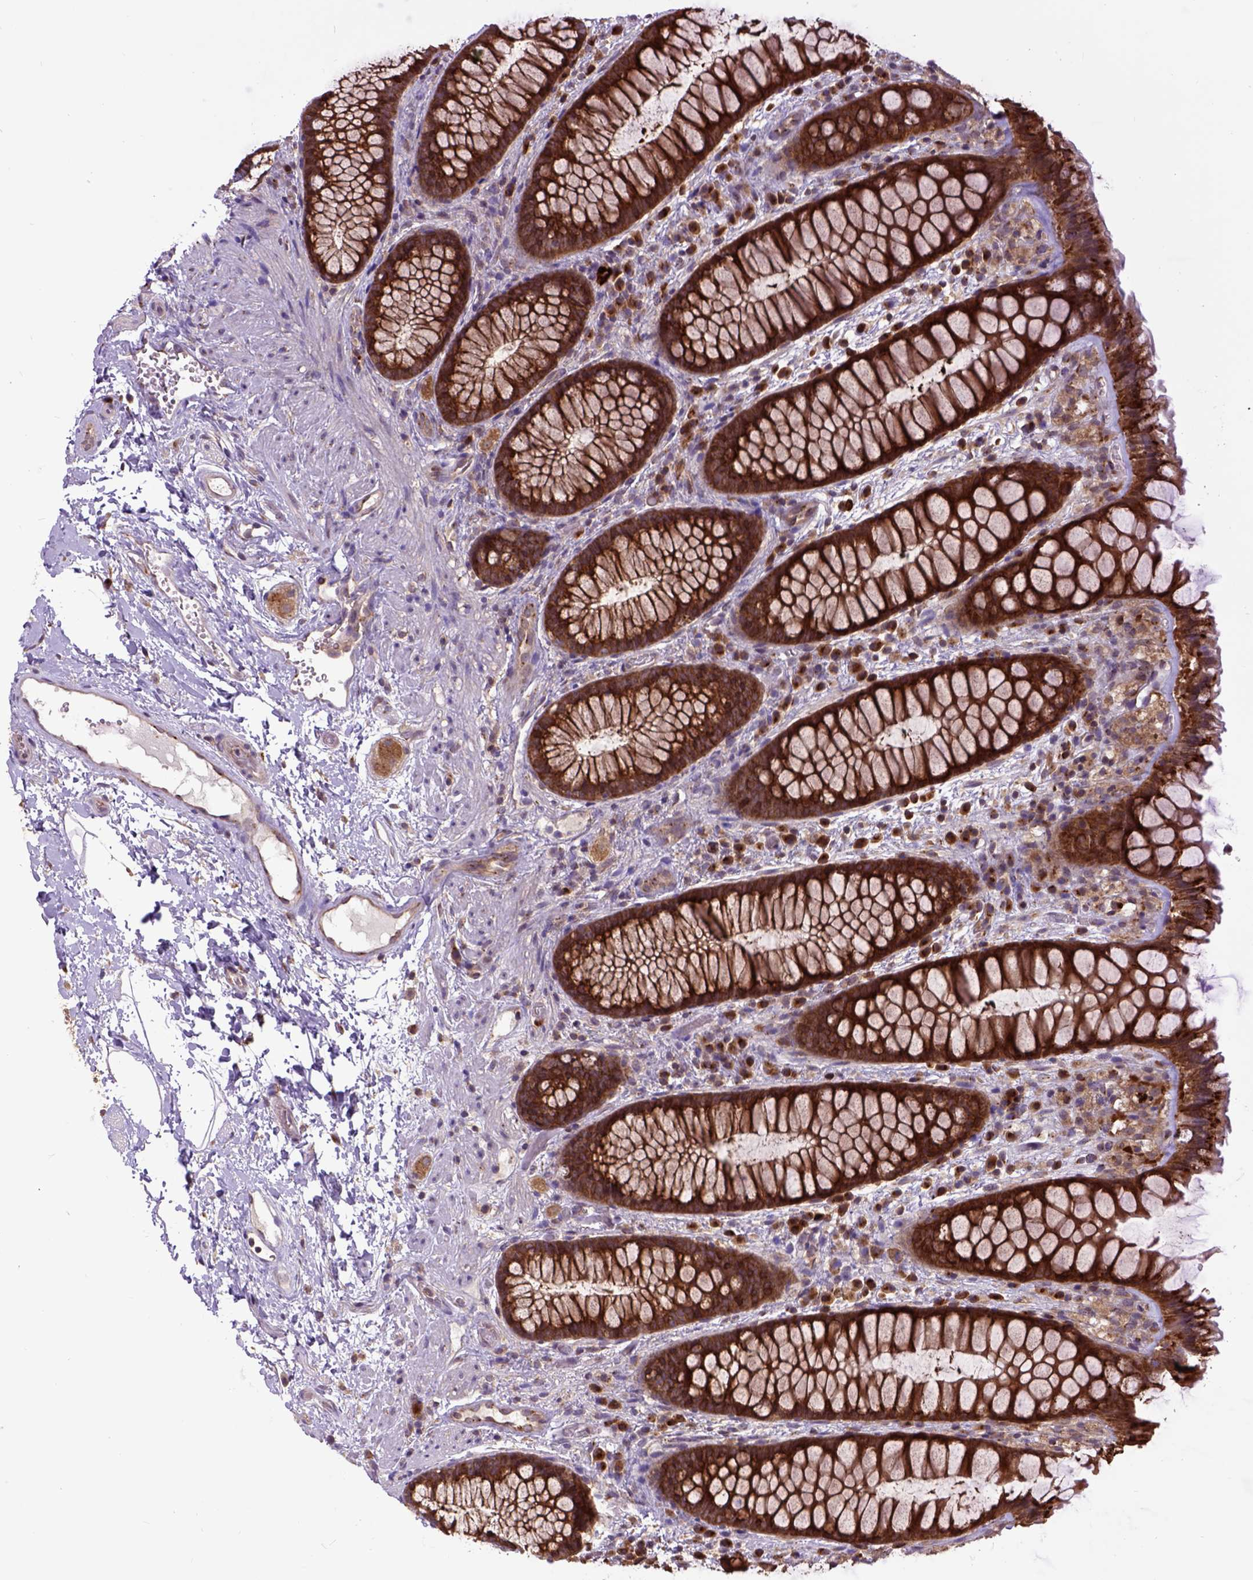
{"staining": {"intensity": "strong", "quantity": ">75%", "location": "cytoplasmic/membranous"}, "tissue": "rectum", "cell_type": "Glandular cells", "image_type": "normal", "snomed": [{"axis": "morphology", "description": "Normal tissue, NOS"}, {"axis": "topography", "description": "Rectum"}], "caption": "Immunohistochemistry (DAB) staining of unremarkable rectum displays strong cytoplasmic/membranous protein expression in about >75% of glandular cells. (DAB = brown stain, brightfield microscopy at high magnification).", "gene": "ARL1", "patient": {"sex": "female", "age": 62}}